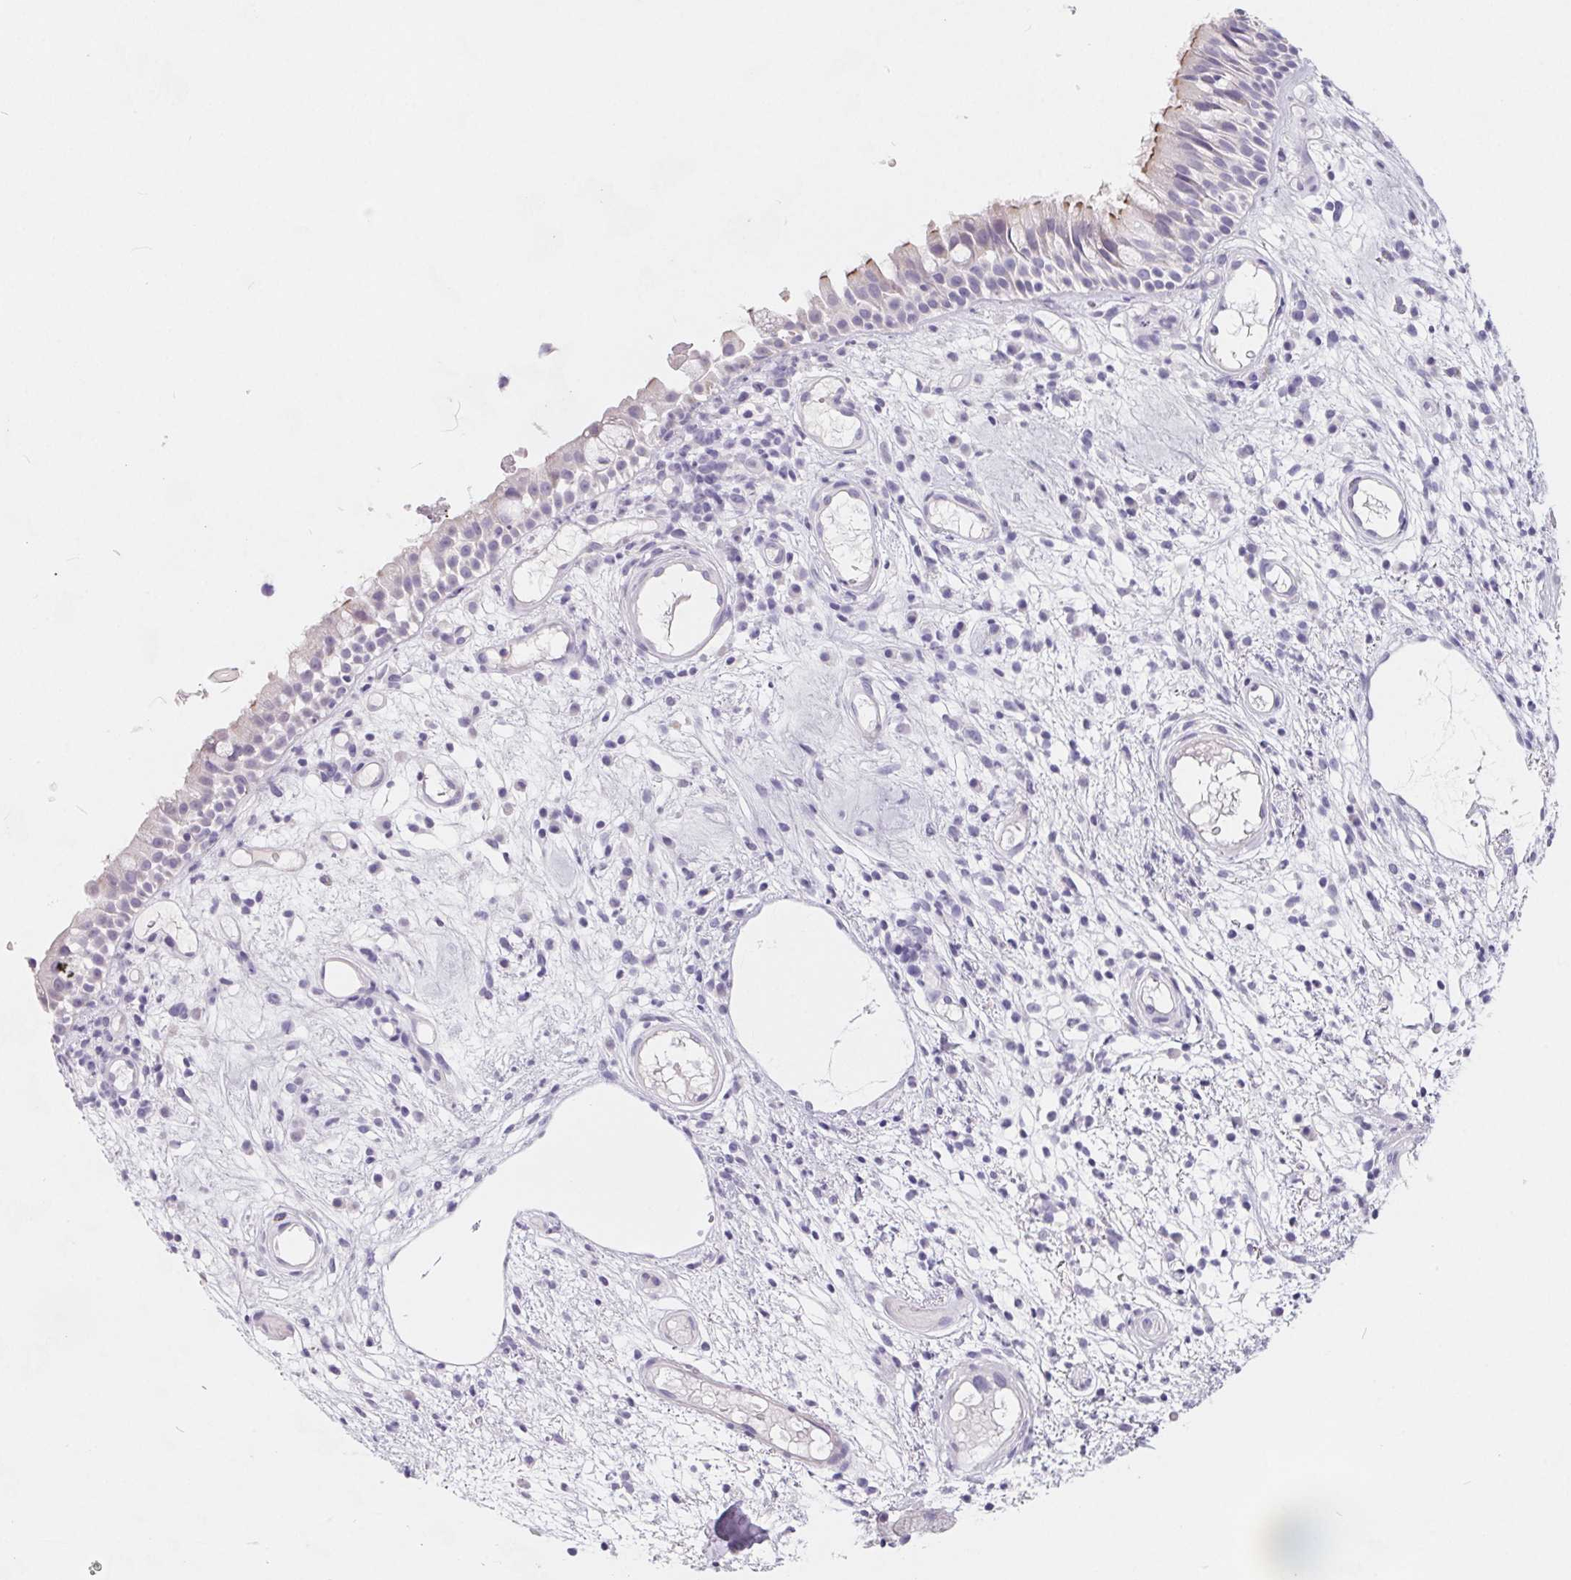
{"staining": {"intensity": "weak", "quantity": "<25%", "location": "cytoplasmic/membranous"}, "tissue": "nasopharynx", "cell_type": "Respiratory epithelial cells", "image_type": "normal", "snomed": [{"axis": "morphology", "description": "Normal tissue, NOS"}, {"axis": "morphology", "description": "Inflammation, NOS"}, {"axis": "topography", "description": "Nasopharynx"}], "caption": "Immunohistochemistry image of normal human nasopharynx stained for a protein (brown), which displays no expression in respiratory epithelial cells.", "gene": "FDX1", "patient": {"sex": "male", "age": 54}}